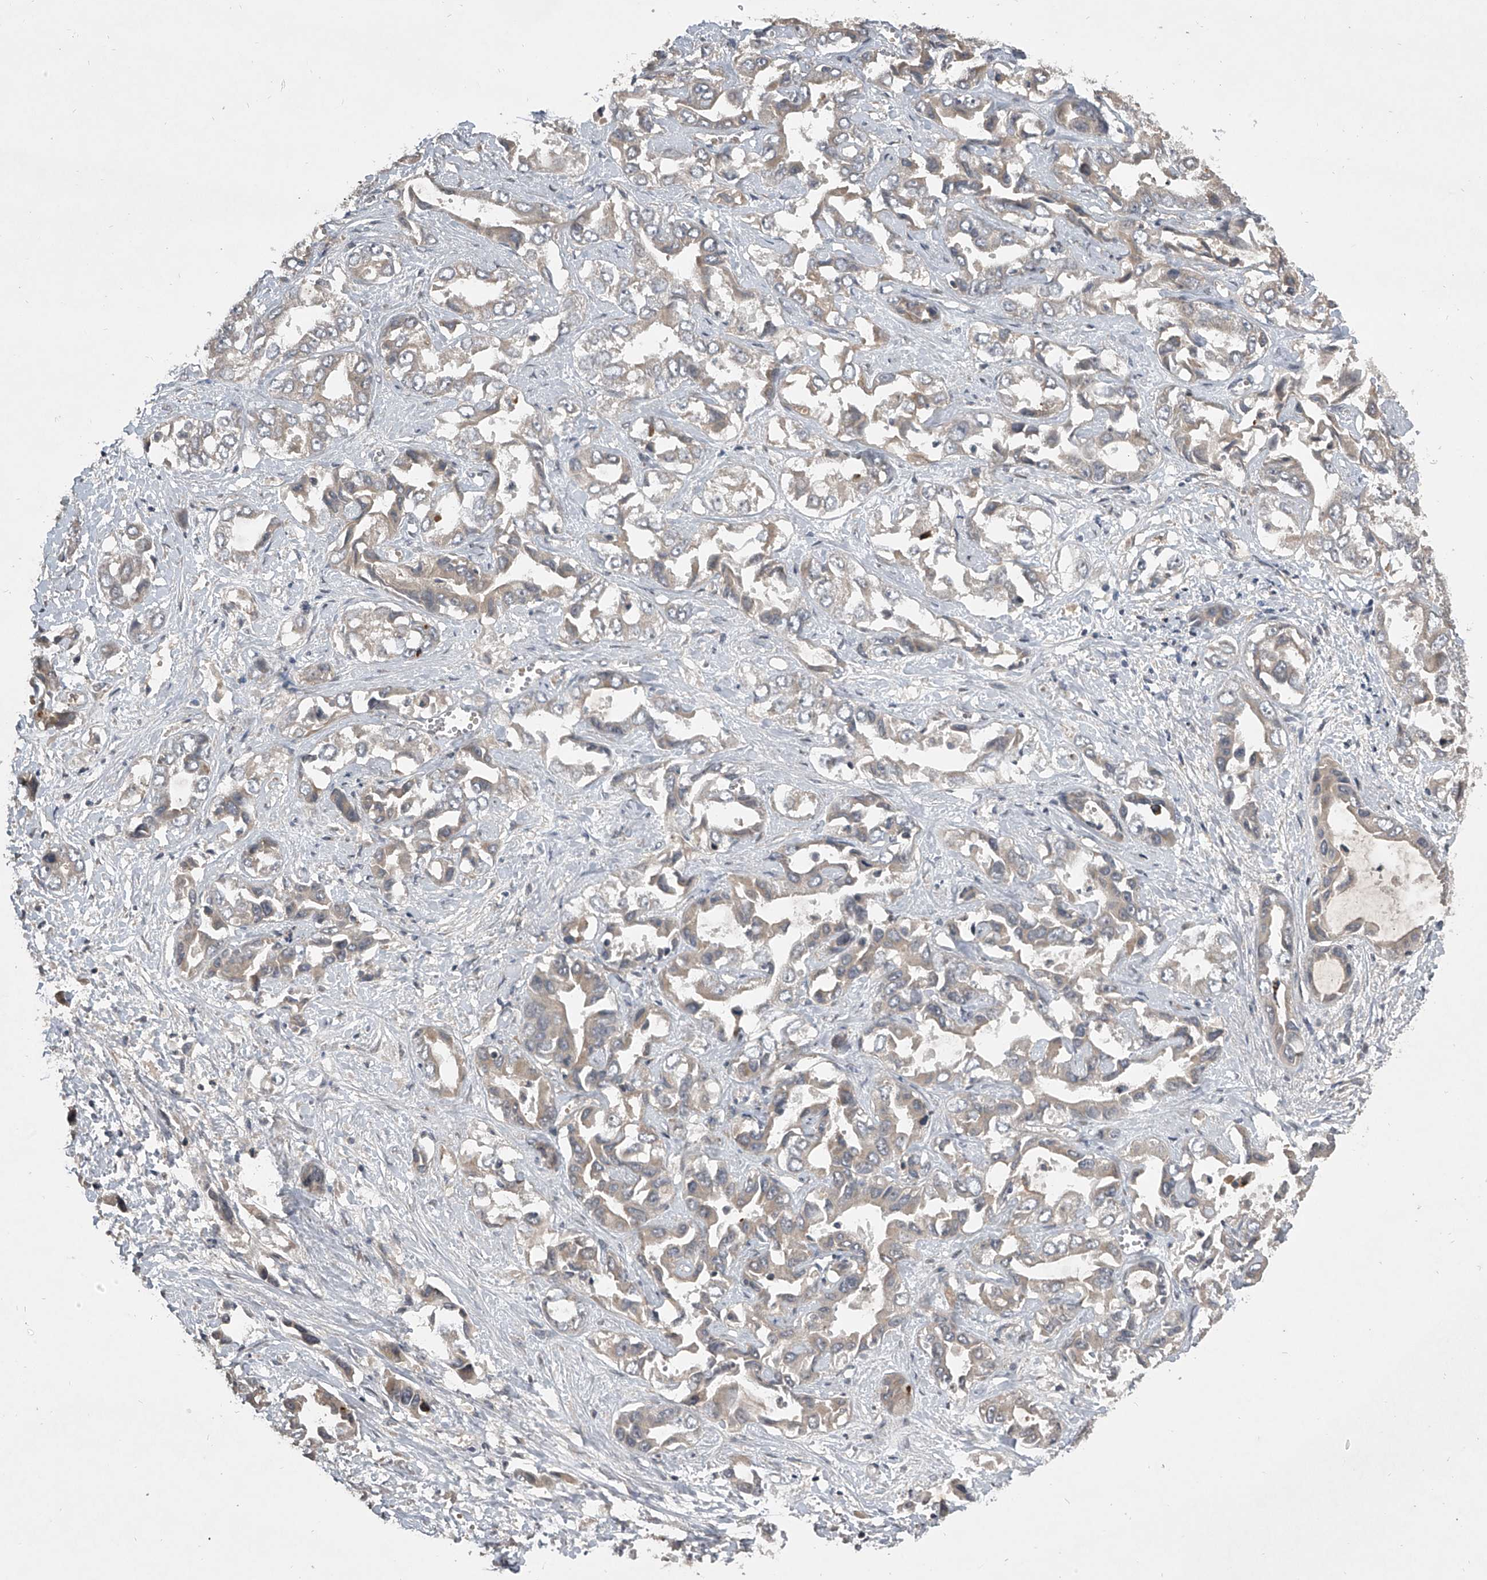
{"staining": {"intensity": "weak", "quantity": "<25%", "location": "cytoplasmic/membranous"}, "tissue": "liver cancer", "cell_type": "Tumor cells", "image_type": "cancer", "snomed": [{"axis": "morphology", "description": "Cholangiocarcinoma"}, {"axis": "topography", "description": "Liver"}], "caption": "A high-resolution micrograph shows immunohistochemistry staining of liver cancer, which demonstrates no significant positivity in tumor cells. (IHC, brightfield microscopy, high magnification).", "gene": "NFS1", "patient": {"sex": "female", "age": 52}}